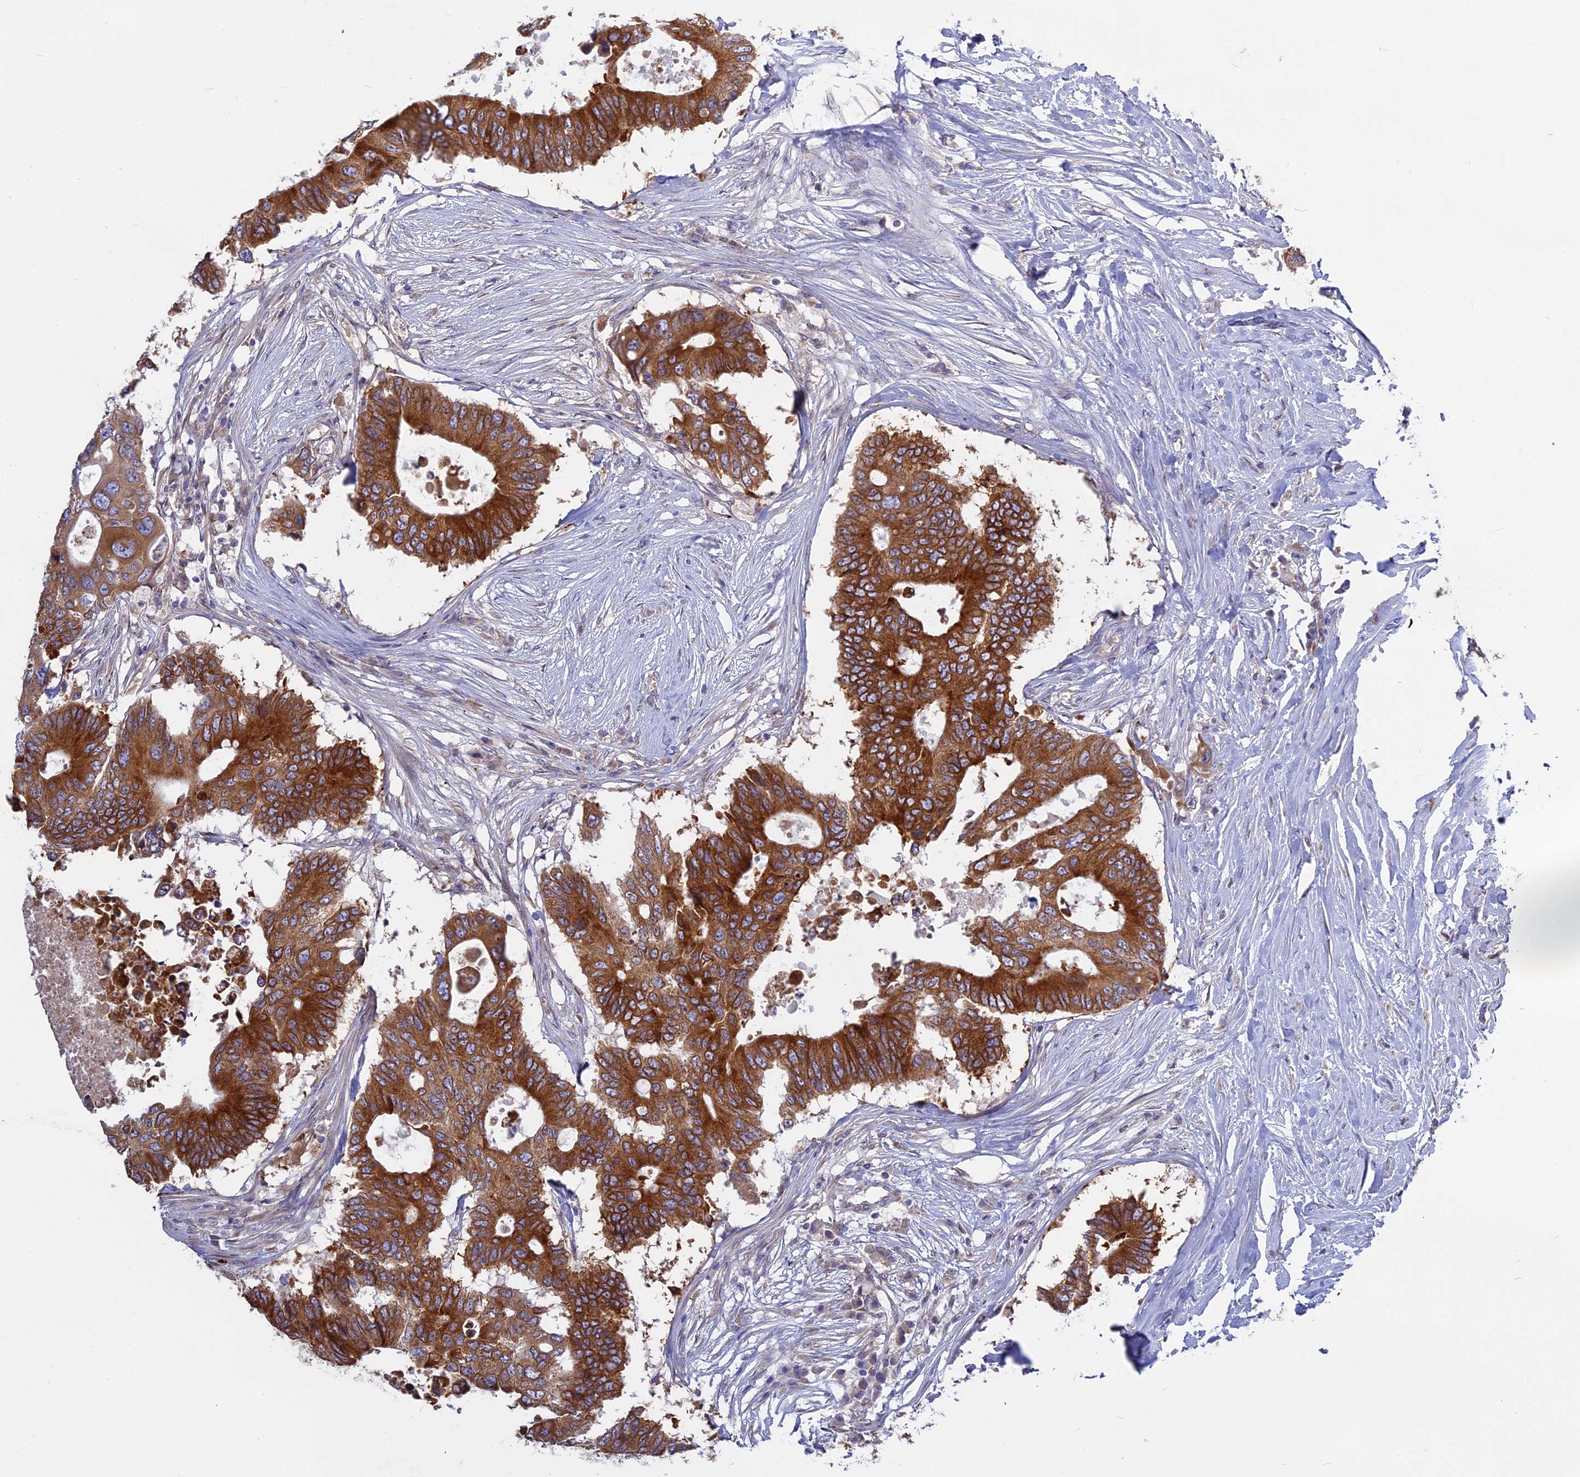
{"staining": {"intensity": "strong", "quantity": ">75%", "location": "cytoplasmic/membranous"}, "tissue": "colorectal cancer", "cell_type": "Tumor cells", "image_type": "cancer", "snomed": [{"axis": "morphology", "description": "Adenocarcinoma, NOS"}, {"axis": "topography", "description": "Colon"}], "caption": "Protein expression analysis of colorectal adenocarcinoma displays strong cytoplasmic/membranous staining in approximately >75% of tumor cells.", "gene": "TLCD1", "patient": {"sex": "male", "age": 71}}